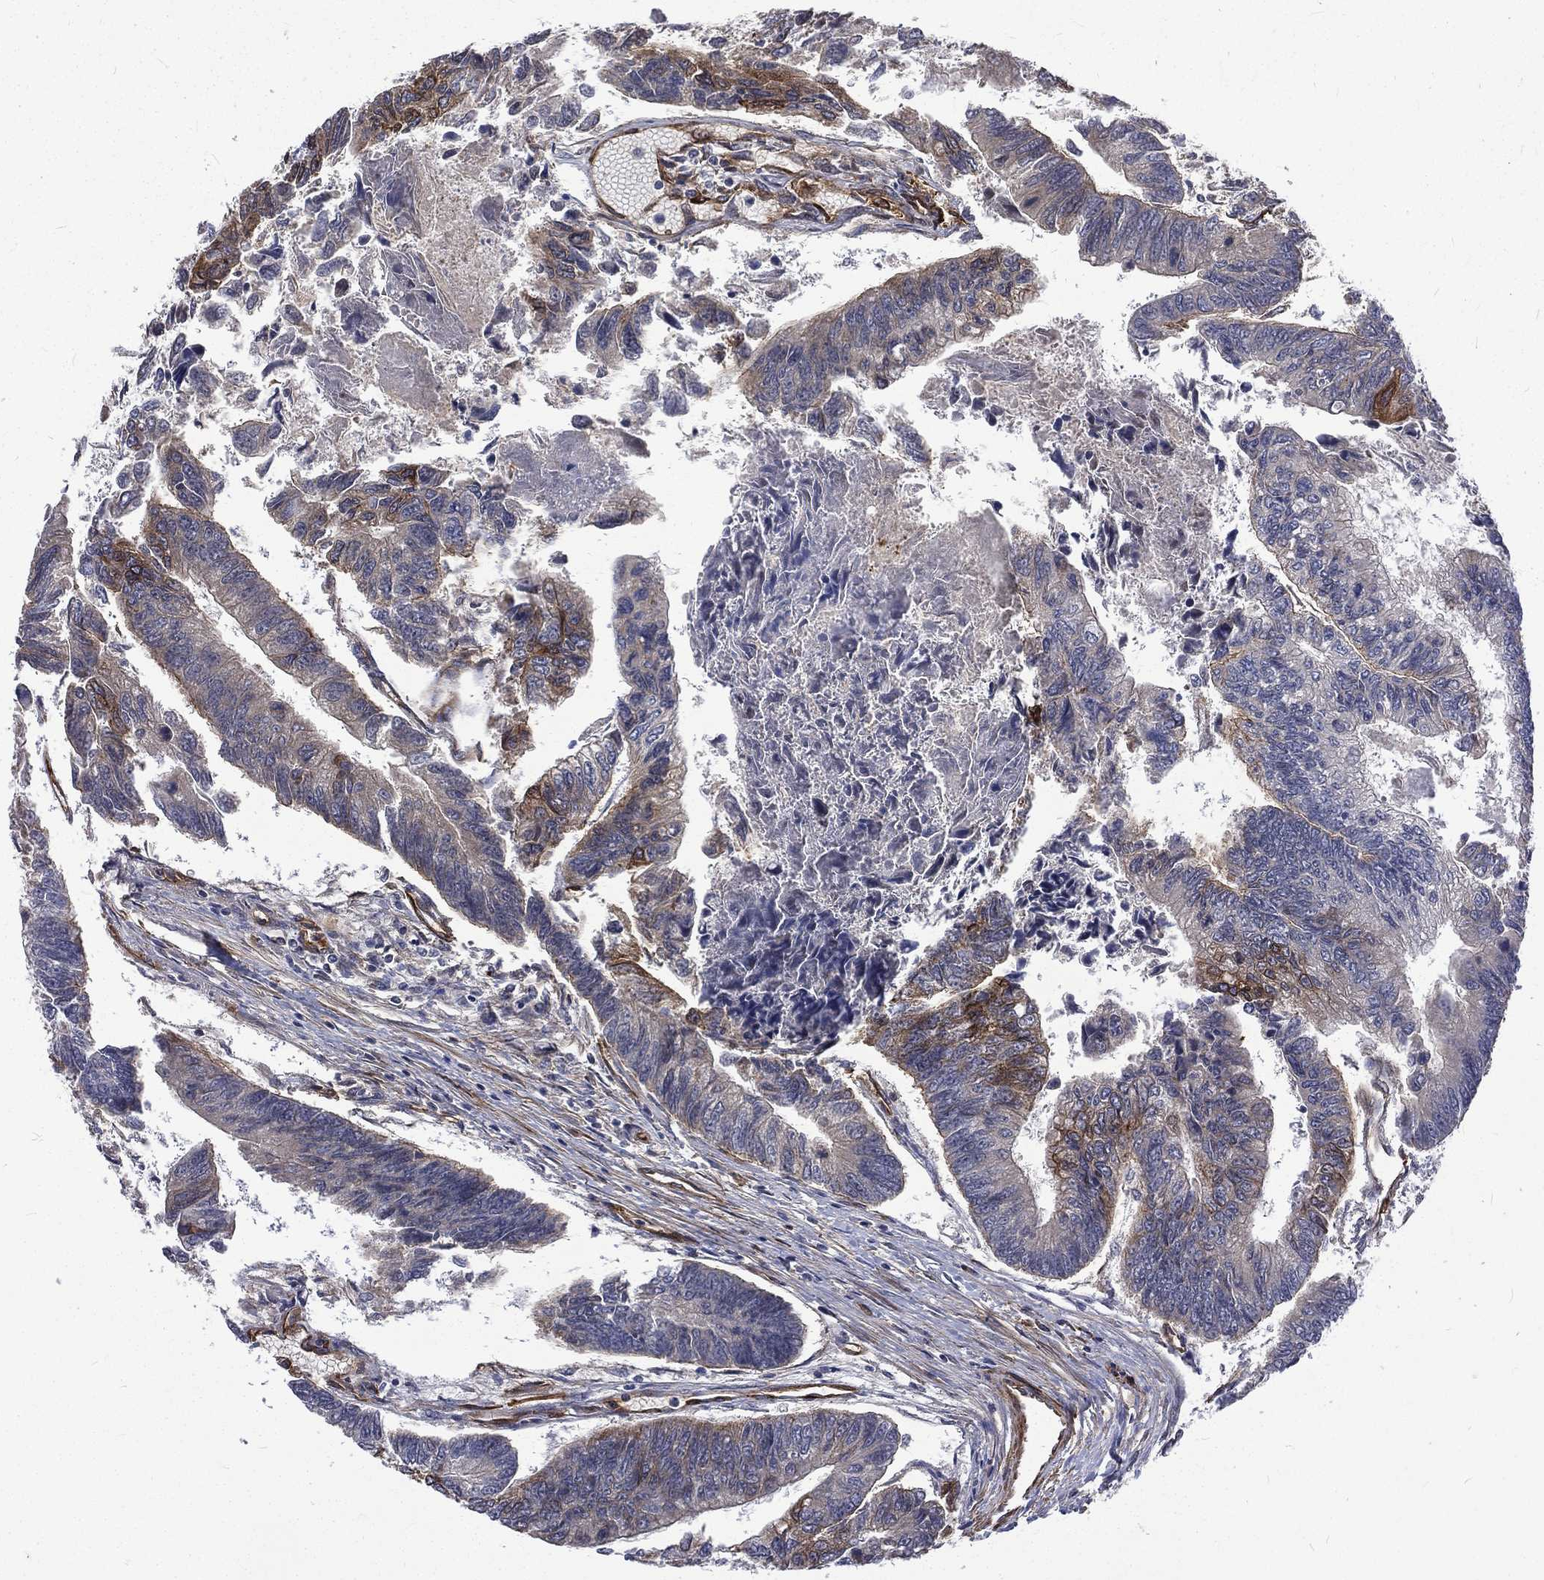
{"staining": {"intensity": "moderate", "quantity": "<25%", "location": "cytoplasmic/membranous"}, "tissue": "colorectal cancer", "cell_type": "Tumor cells", "image_type": "cancer", "snomed": [{"axis": "morphology", "description": "Adenocarcinoma, NOS"}, {"axis": "topography", "description": "Colon"}], "caption": "High-magnification brightfield microscopy of adenocarcinoma (colorectal) stained with DAB (brown) and counterstained with hematoxylin (blue). tumor cells exhibit moderate cytoplasmic/membranous positivity is identified in approximately<25% of cells.", "gene": "PPFIBP1", "patient": {"sex": "female", "age": 65}}